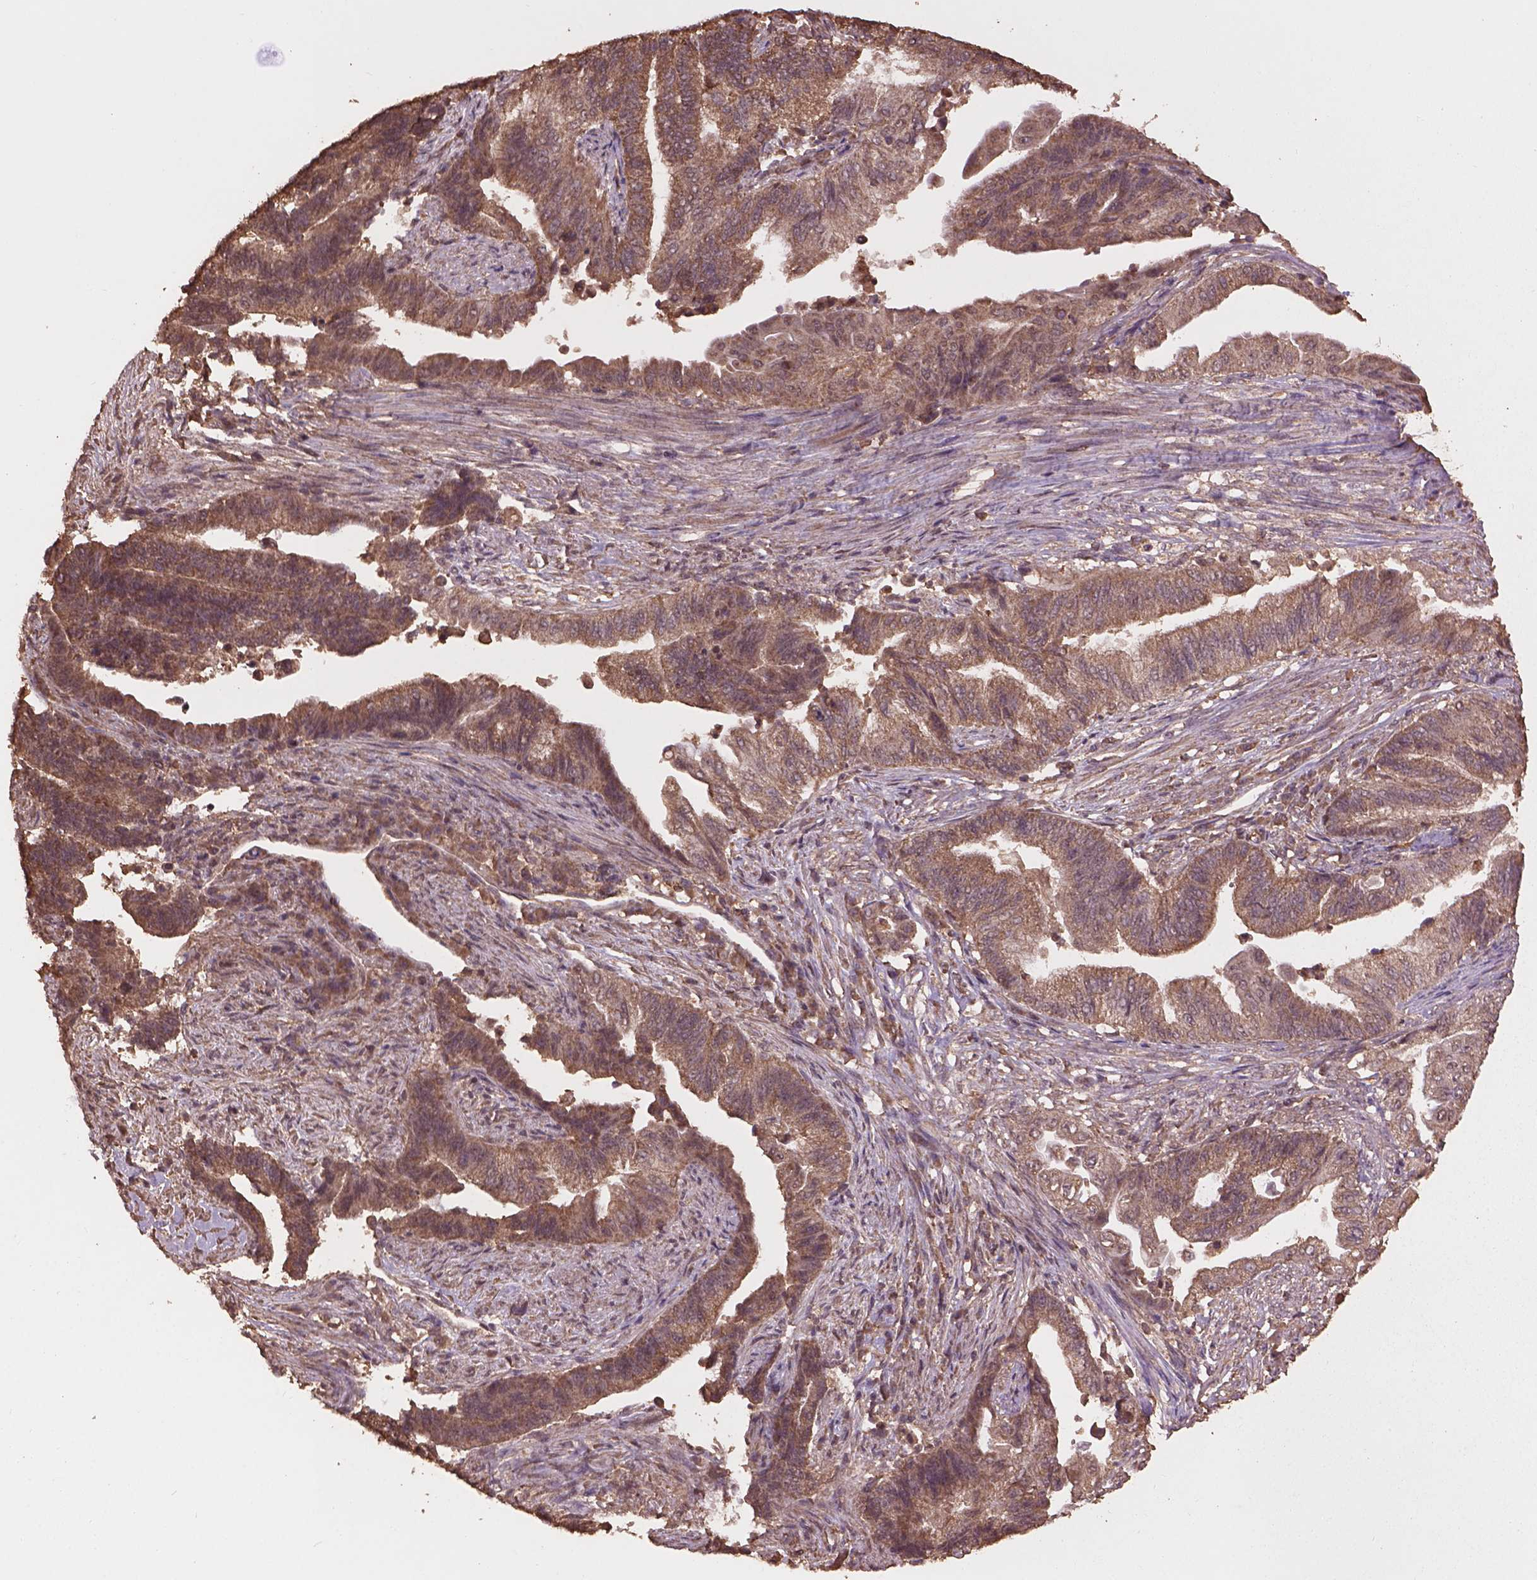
{"staining": {"intensity": "weak", "quantity": ">75%", "location": "cytoplasmic/membranous"}, "tissue": "endometrial cancer", "cell_type": "Tumor cells", "image_type": "cancer", "snomed": [{"axis": "morphology", "description": "Adenocarcinoma, NOS"}, {"axis": "topography", "description": "Uterus"}, {"axis": "topography", "description": "Endometrium"}], "caption": "Weak cytoplasmic/membranous expression is appreciated in about >75% of tumor cells in endometrial cancer (adenocarcinoma).", "gene": "BABAM1", "patient": {"sex": "female", "age": 54}}